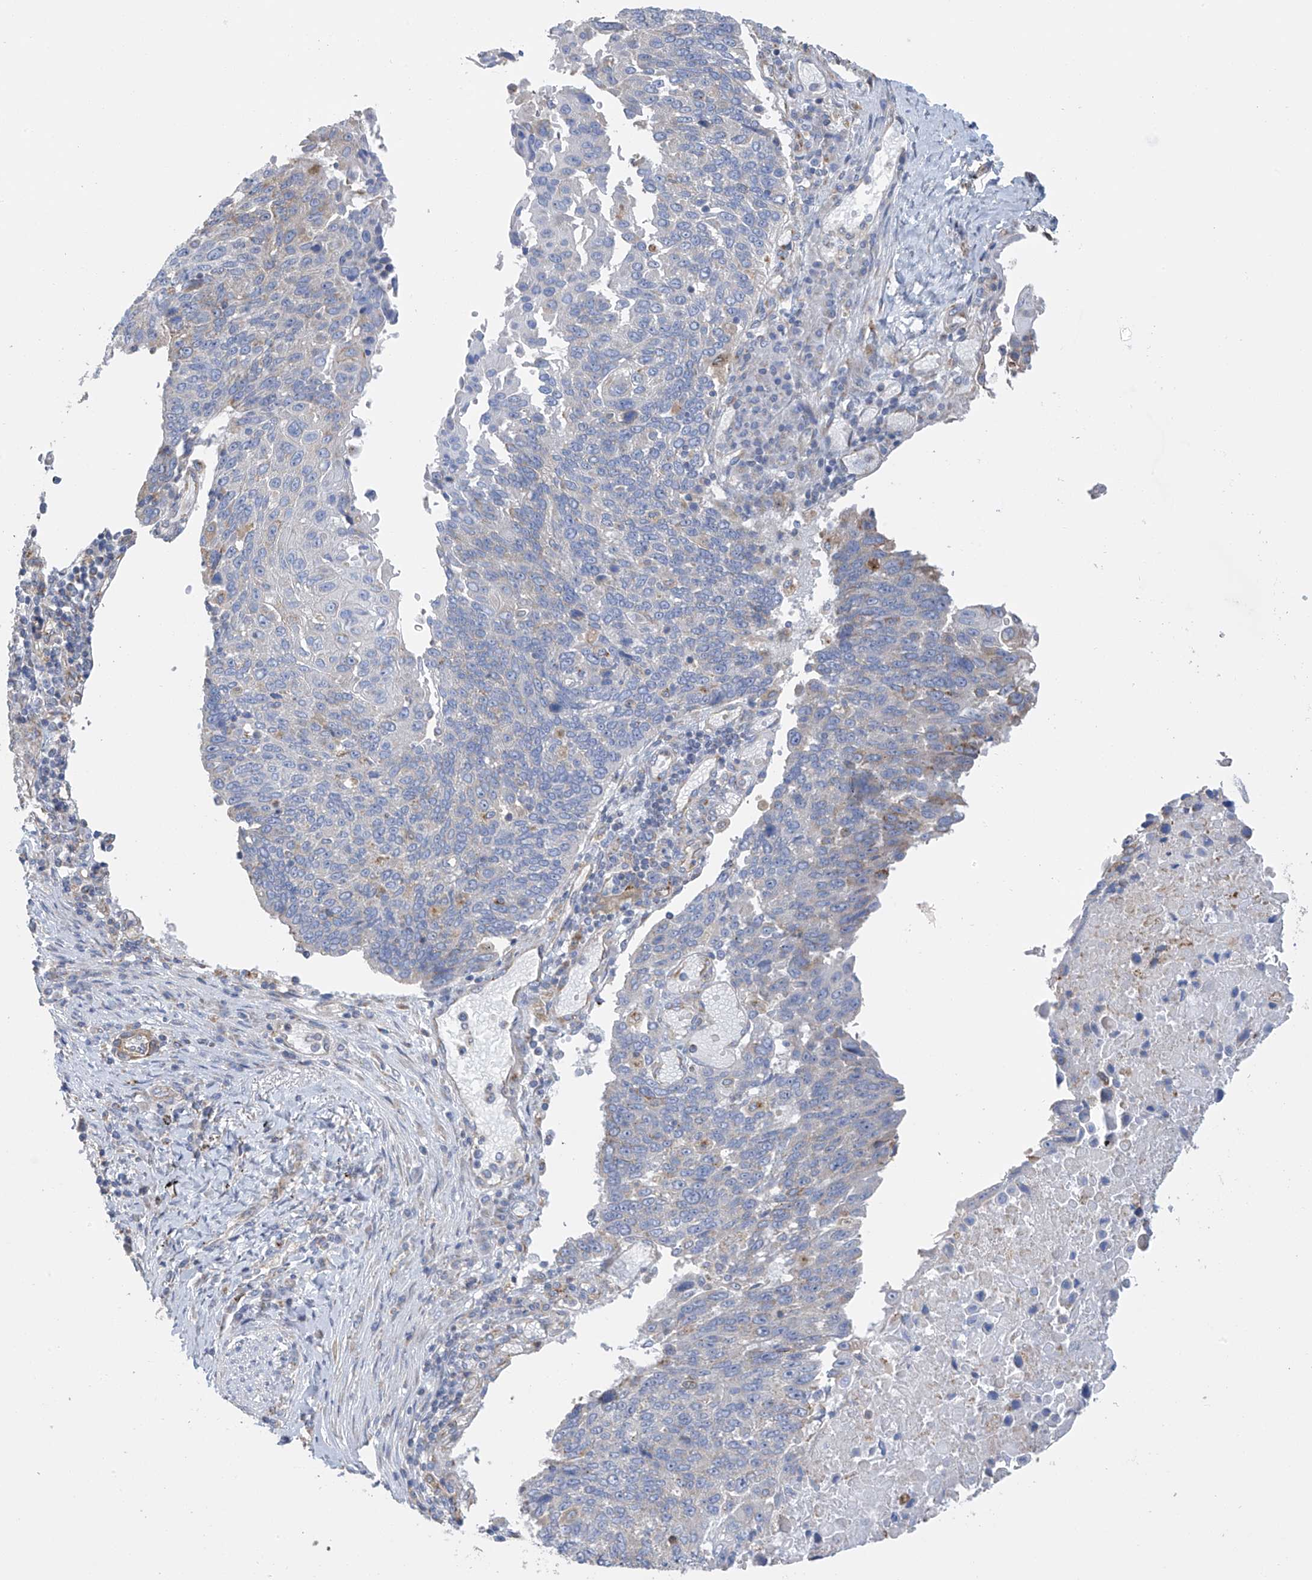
{"staining": {"intensity": "weak", "quantity": "<25%", "location": "cytoplasmic/membranous"}, "tissue": "lung cancer", "cell_type": "Tumor cells", "image_type": "cancer", "snomed": [{"axis": "morphology", "description": "Squamous cell carcinoma, NOS"}, {"axis": "topography", "description": "Lung"}], "caption": "Tumor cells show no significant protein expression in lung squamous cell carcinoma.", "gene": "ITM2B", "patient": {"sex": "male", "age": 66}}